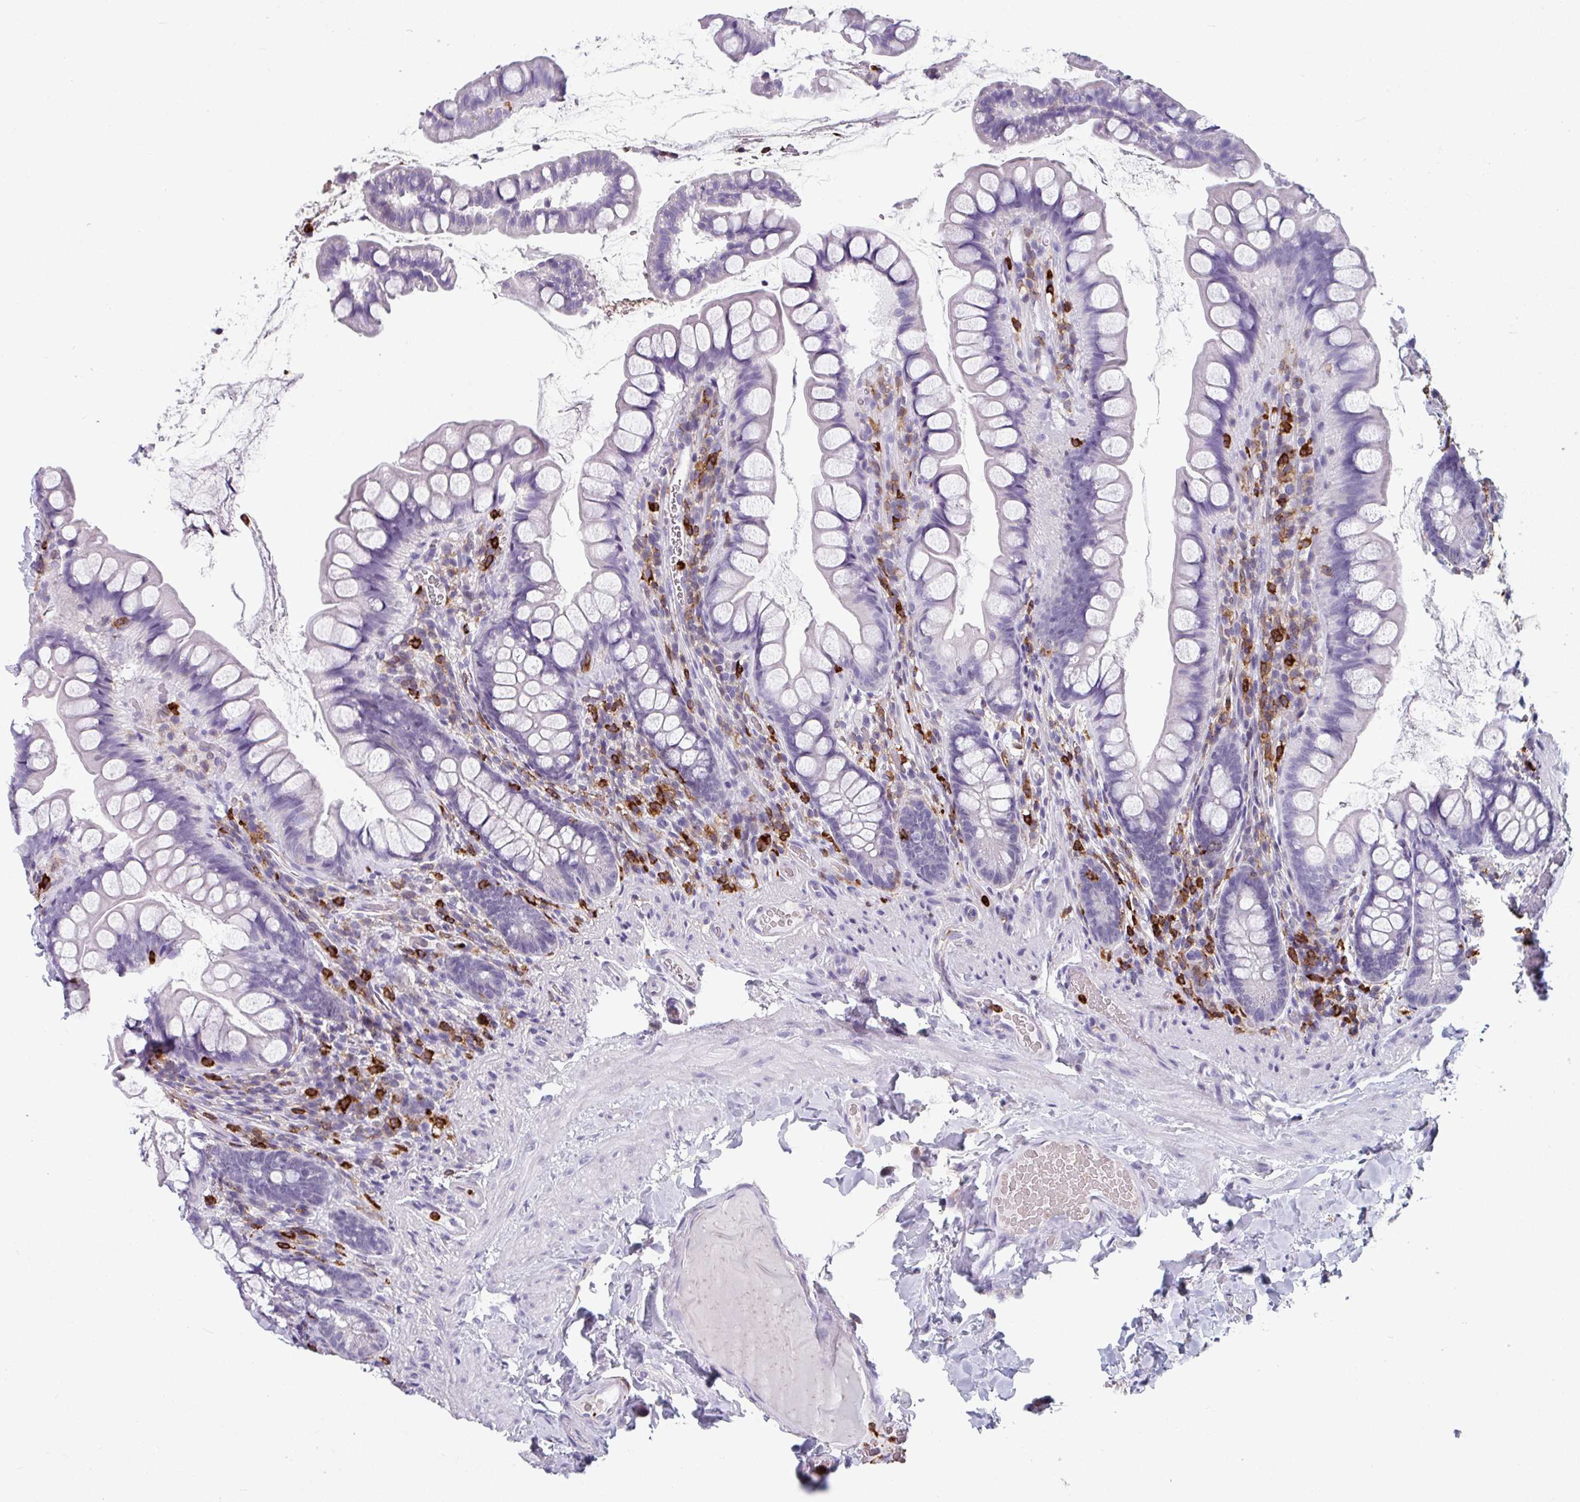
{"staining": {"intensity": "negative", "quantity": "none", "location": "none"}, "tissue": "small intestine", "cell_type": "Glandular cells", "image_type": "normal", "snomed": [{"axis": "morphology", "description": "Normal tissue, NOS"}, {"axis": "topography", "description": "Small intestine"}], "caption": "Glandular cells show no significant protein expression in normal small intestine. (DAB (3,3'-diaminobenzidine) IHC, high magnification).", "gene": "EXOSC5", "patient": {"sex": "male", "age": 70}}